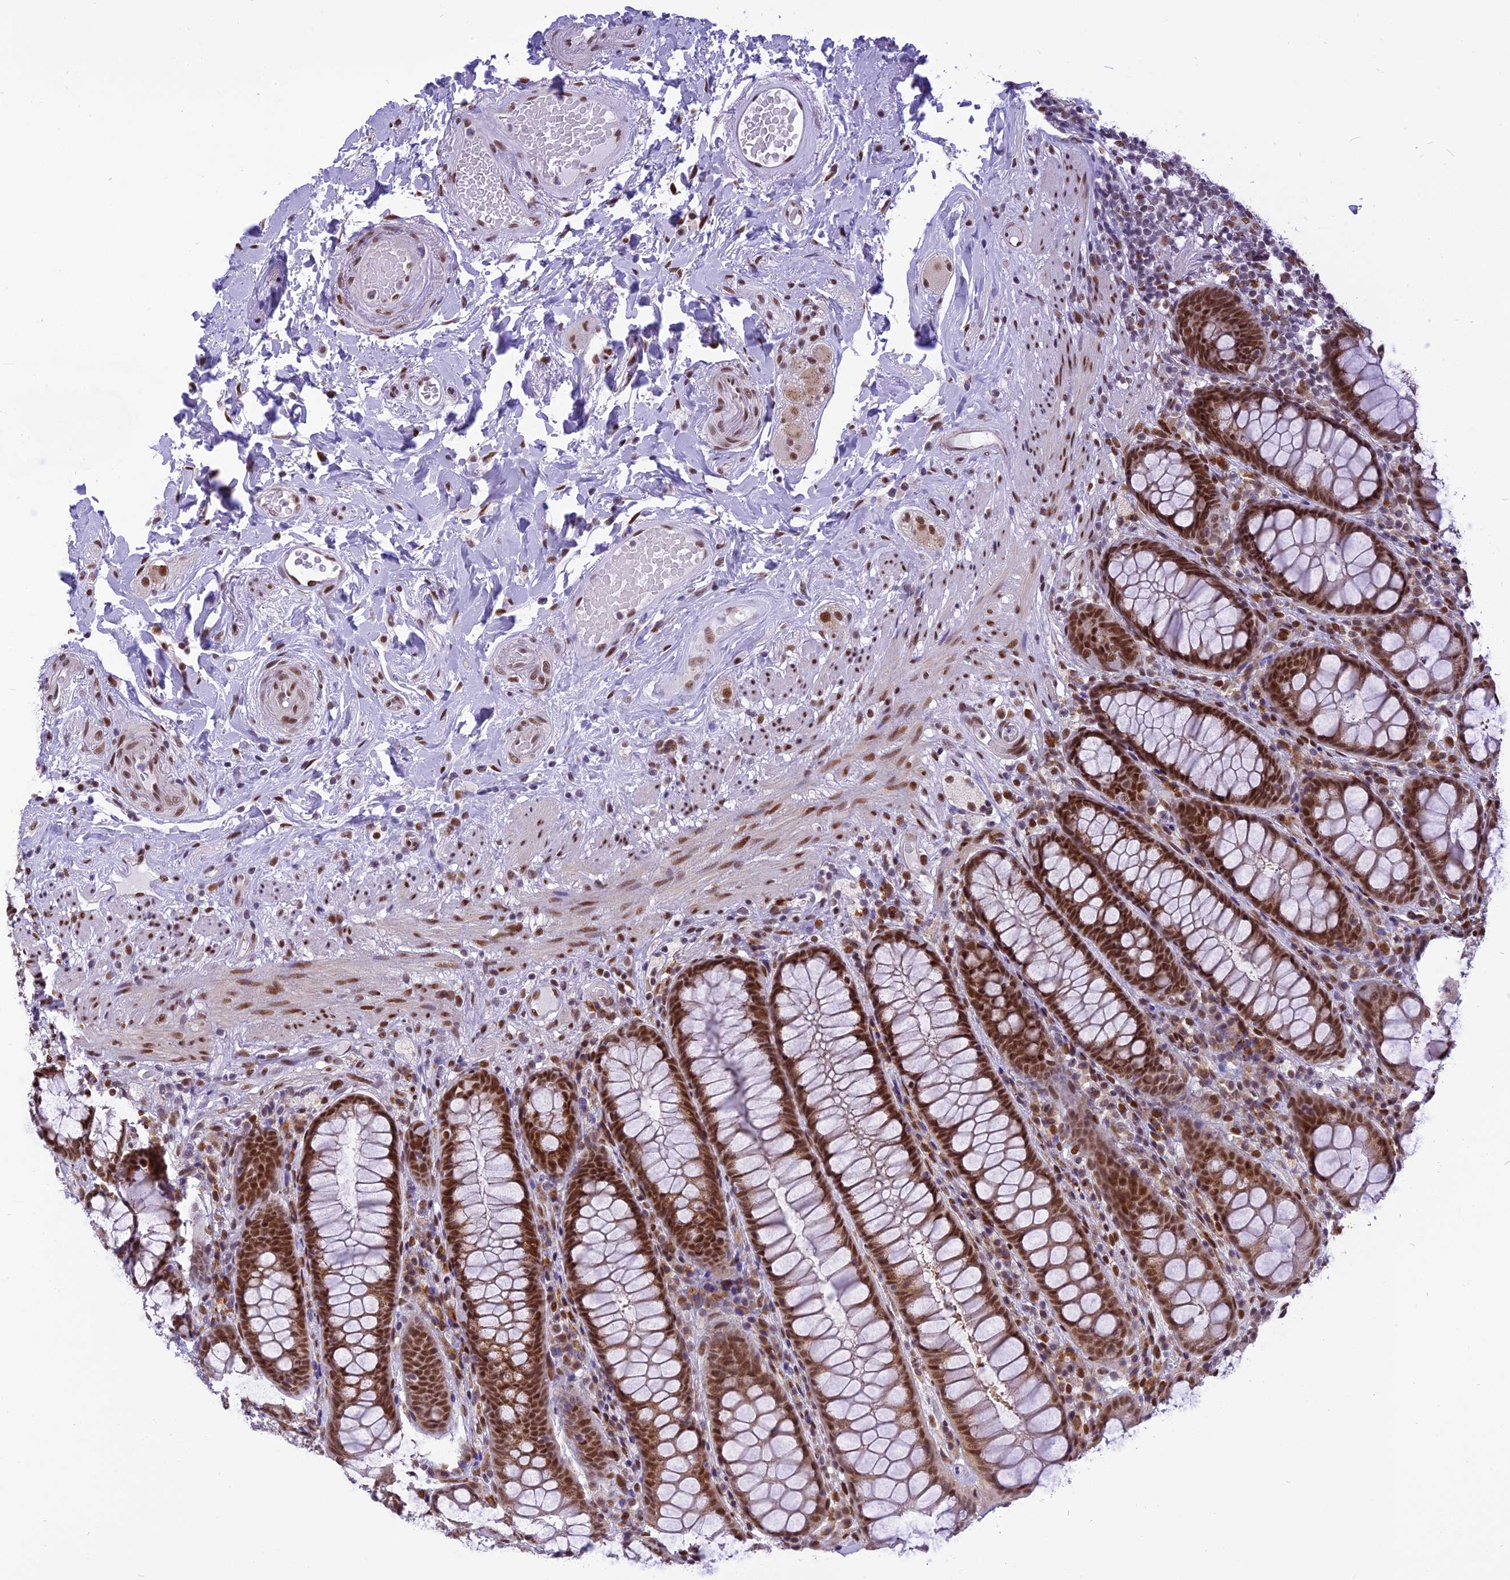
{"staining": {"intensity": "strong", "quantity": ">75%", "location": "nuclear"}, "tissue": "rectum", "cell_type": "Glandular cells", "image_type": "normal", "snomed": [{"axis": "morphology", "description": "Normal tissue, NOS"}, {"axis": "topography", "description": "Rectum"}], "caption": "Normal rectum displays strong nuclear expression in approximately >75% of glandular cells The protein of interest is stained brown, and the nuclei are stained in blue (DAB IHC with brightfield microscopy, high magnification)..", "gene": "IRF2BP1", "patient": {"sex": "male", "age": 83}}